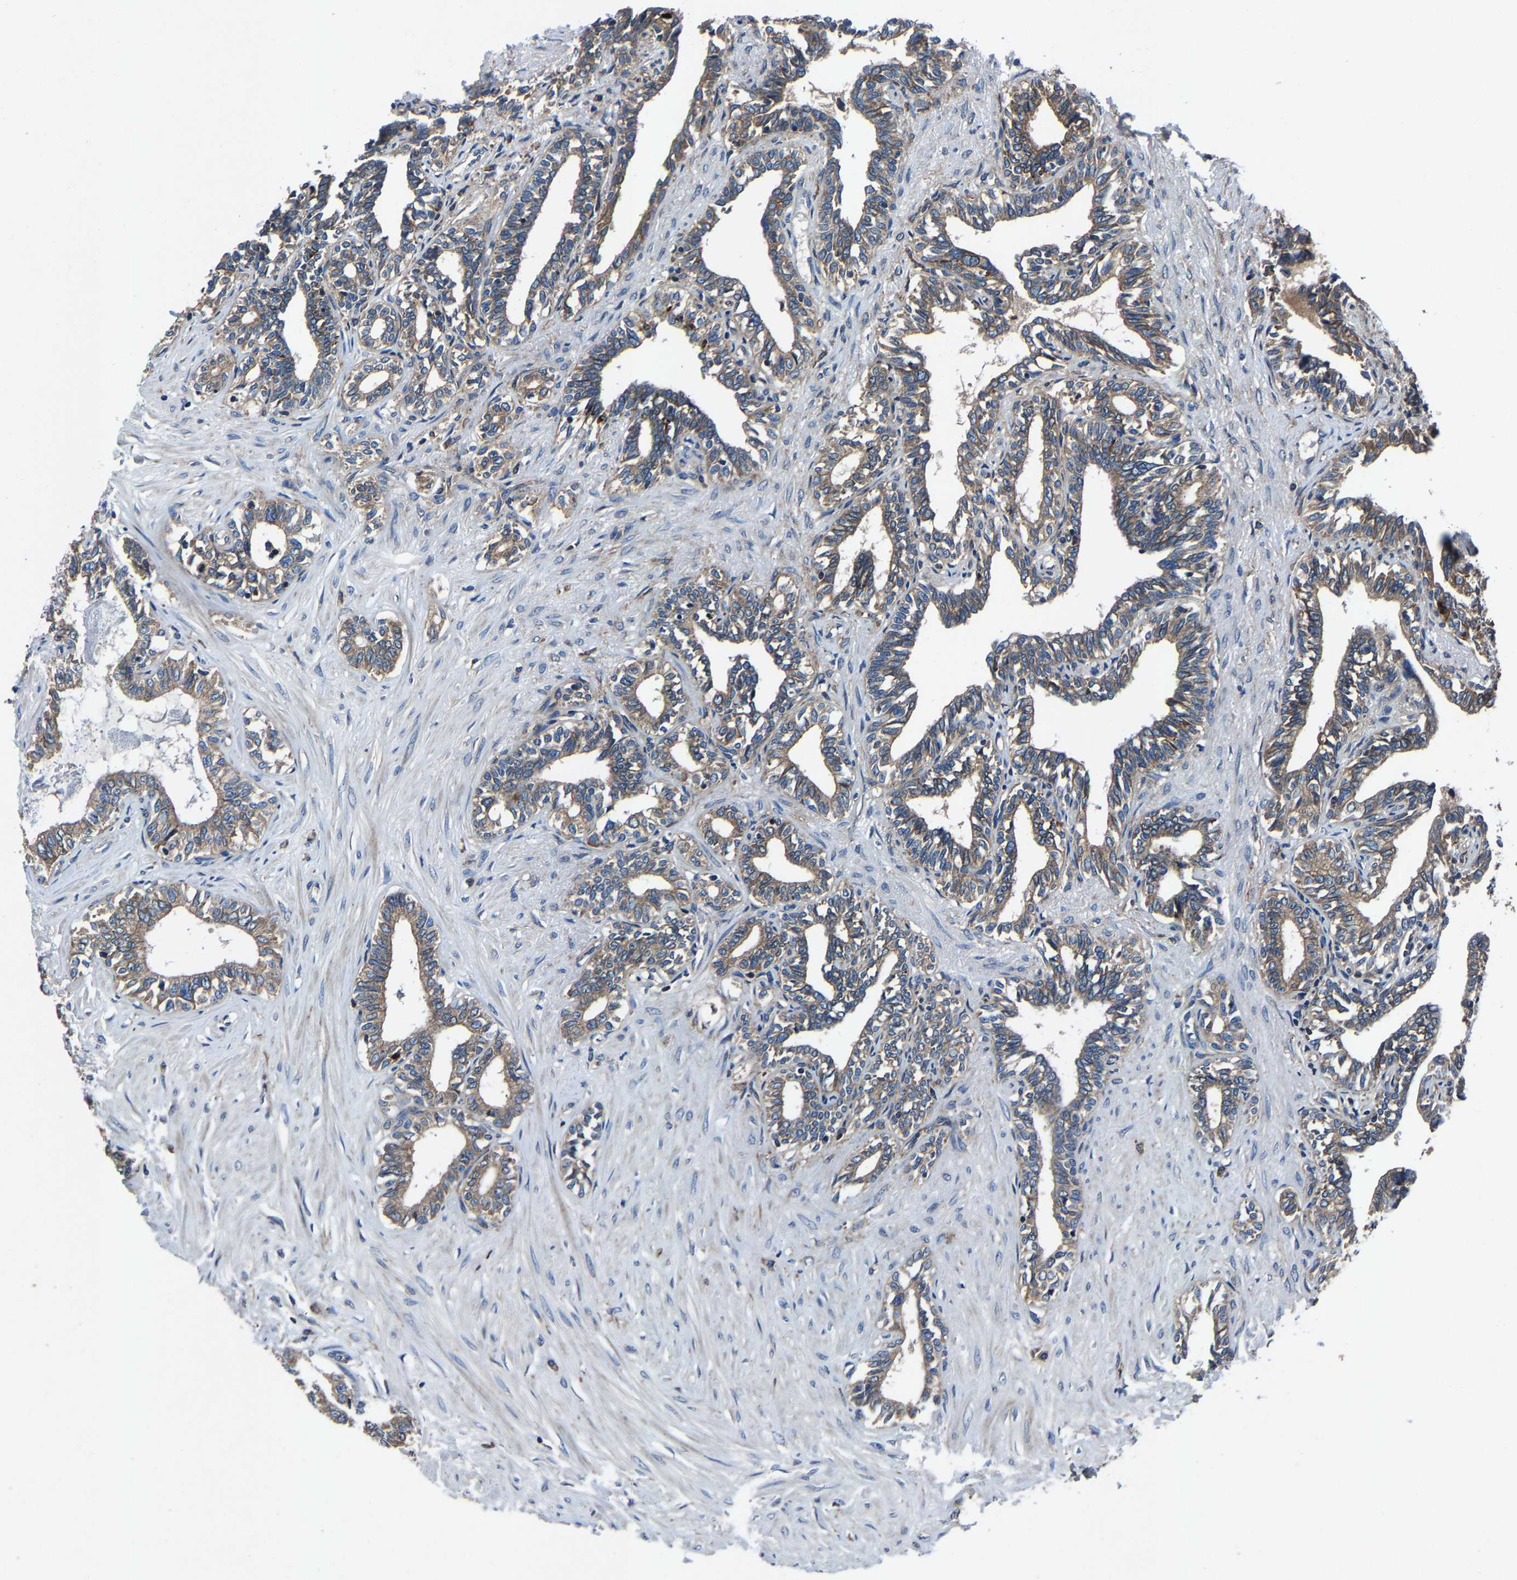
{"staining": {"intensity": "moderate", "quantity": ">75%", "location": "cytoplasmic/membranous"}, "tissue": "seminal vesicle", "cell_type": "Glandular cells", "image_type": "normal", "snomed": [{"axis": "morphology", "description": "Normal tissue, NOS"}, {"axis": "morphology", "description": "Adenocarcinoma, High grade"}, {"axis": "topography", "description": "Prostate"}, {"axis": "topography", "description": "Seminal veicle"}], "caption": "This photomicrograph displays unremarkable seminal vesicle stained with IHC to label a protein in brown. The cytoplasmic/membranous of glandular cells show moderate positivity for the protein. Nuclei are counter-stained blue.", "gene": "KIAA1958", "patient": {"sex": "male", "age": 55}}